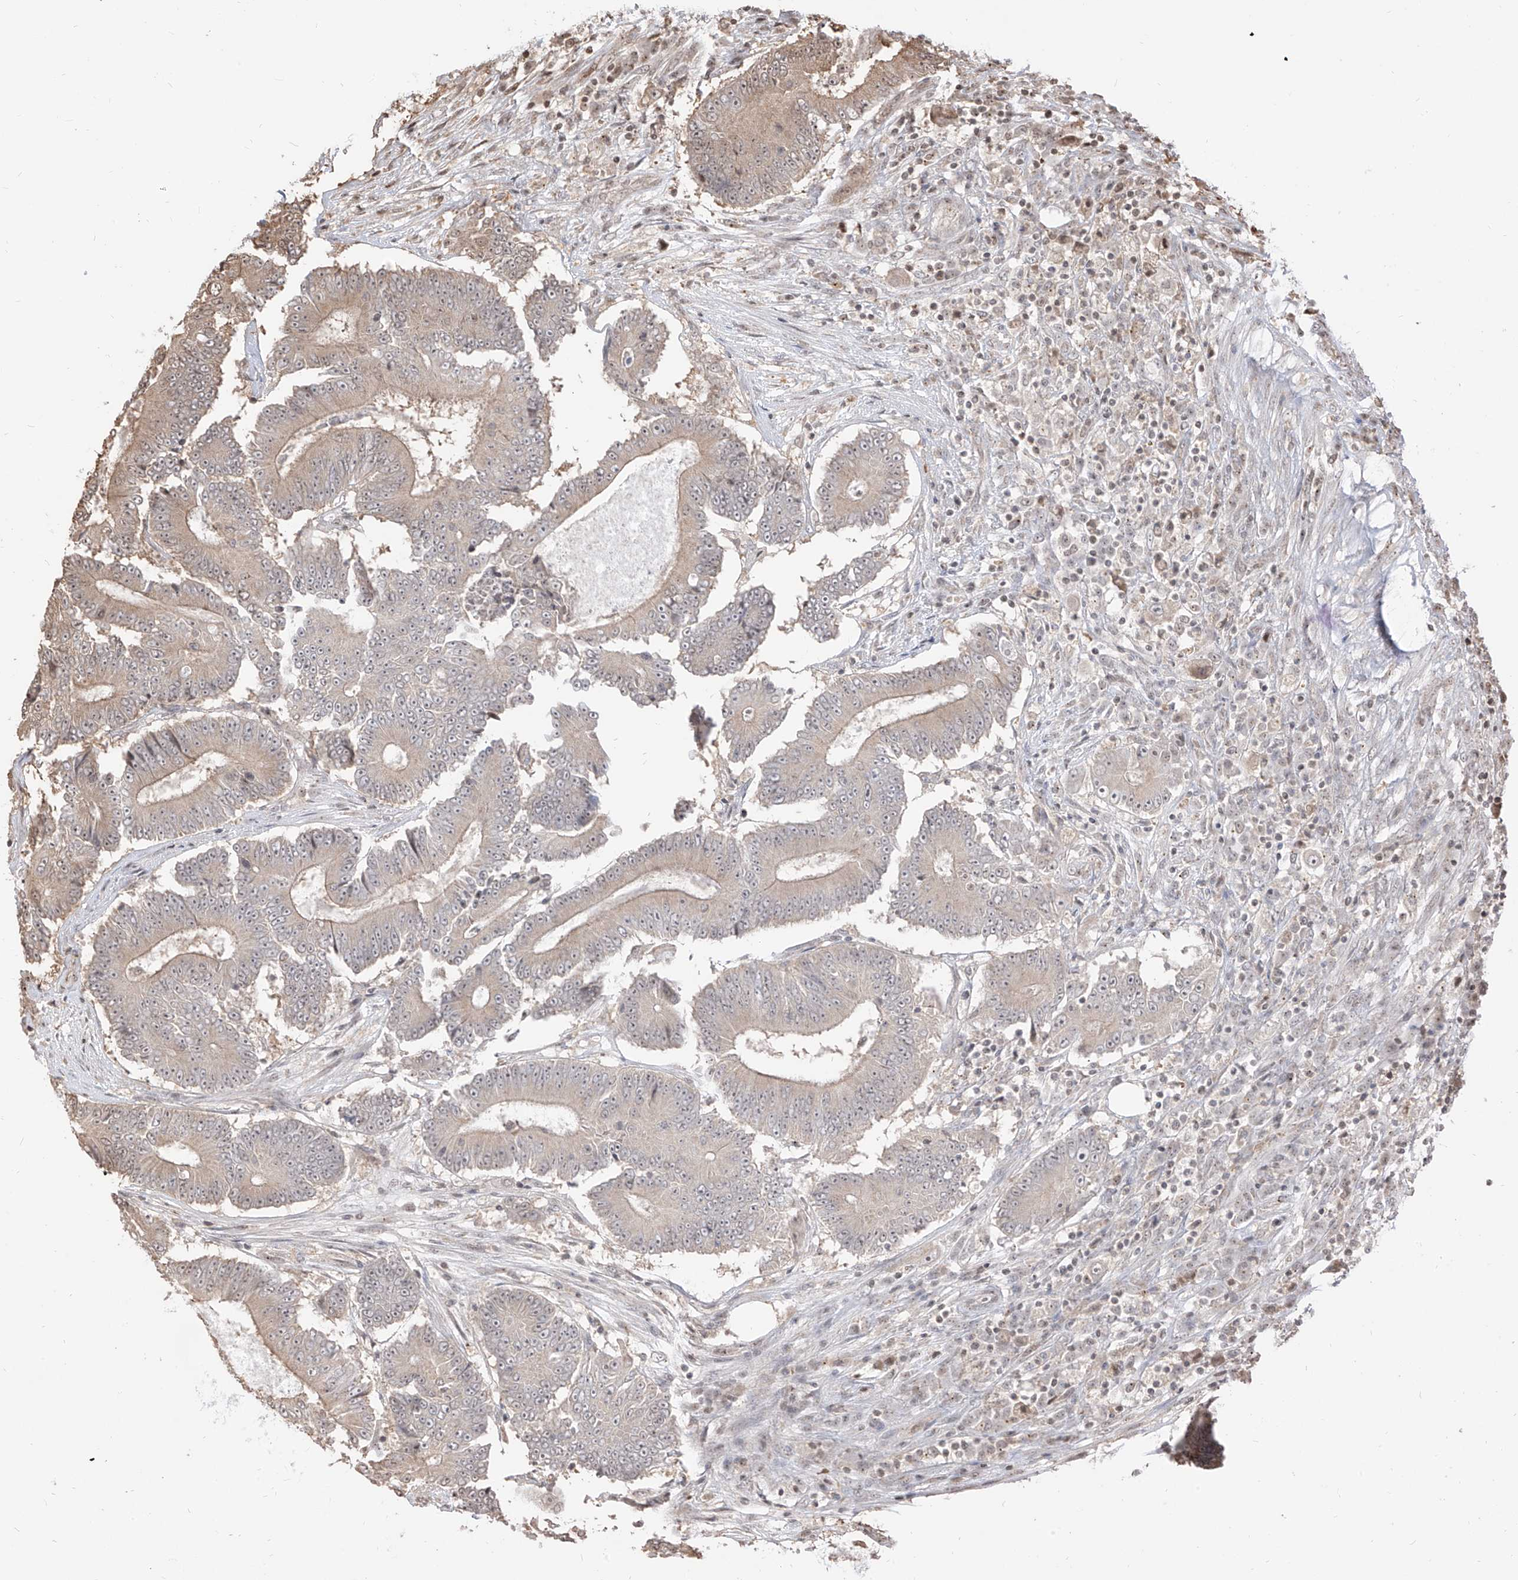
{"staining": {"intensity": "weak", "quantity": "25%-75%", "location": "cytoplasmic/membranous"}, "tissue": "colorectal cancer", "cell_type": "Tumor cells", "image_type": "cancer", "snomed": [{"axis": "morphology", "description": "Adenocarcinoma, NOS"}, {"axis": "topography", "description": "Colon"}], "caption": "Protein analysis of adenocarcinoma (colorectal) tissue displays weak cytoplasmic/membranous expression in approximately 25%-75% of tumor cells. Using DAB (brown) and hematoxylin (blue) stains, captured at high magnification using brightfield microscopy.", "gene": "VMP1", "patient": {"sex": "male", "age": 83}}